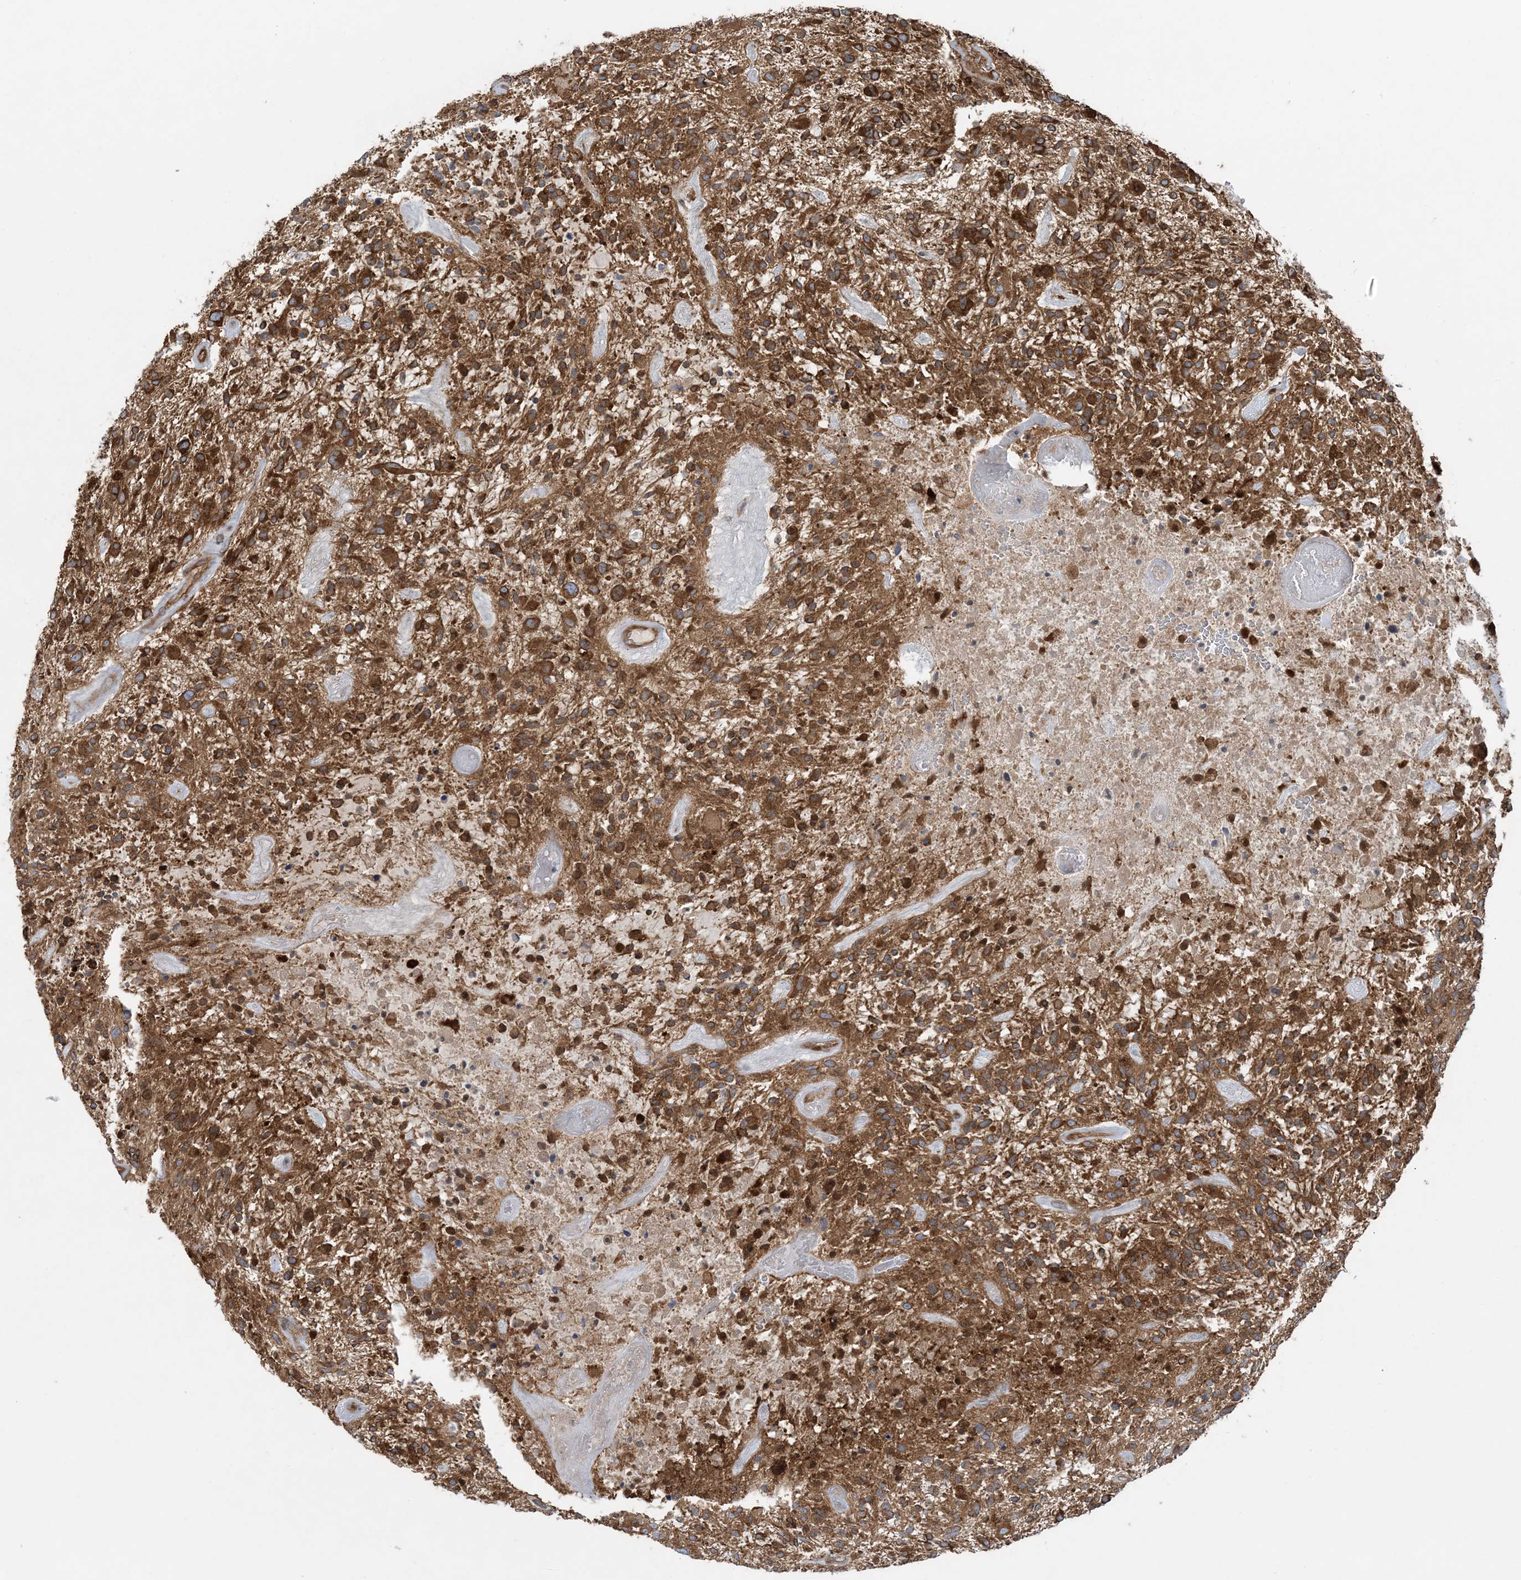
{"staining": {"intensity": "strong", "quantity": ">75%", "location": "cytoplasmic/membranous"}, "tissue": "glioma", "cell_type": "Tumor cells", "image_type": "cancer", "snomed": [{"axis": "morphology", "description": "Glioma, malignant, High grade"}, {"axis": "topography", "description": "Brain"}], "caption": "Protein staining of glioma tissue reveals strong cytoplasmic/membranous staining in about >75% of tumor cells.", "gene": "OLA1", "patient": {"sex": "male", "age": 47}}